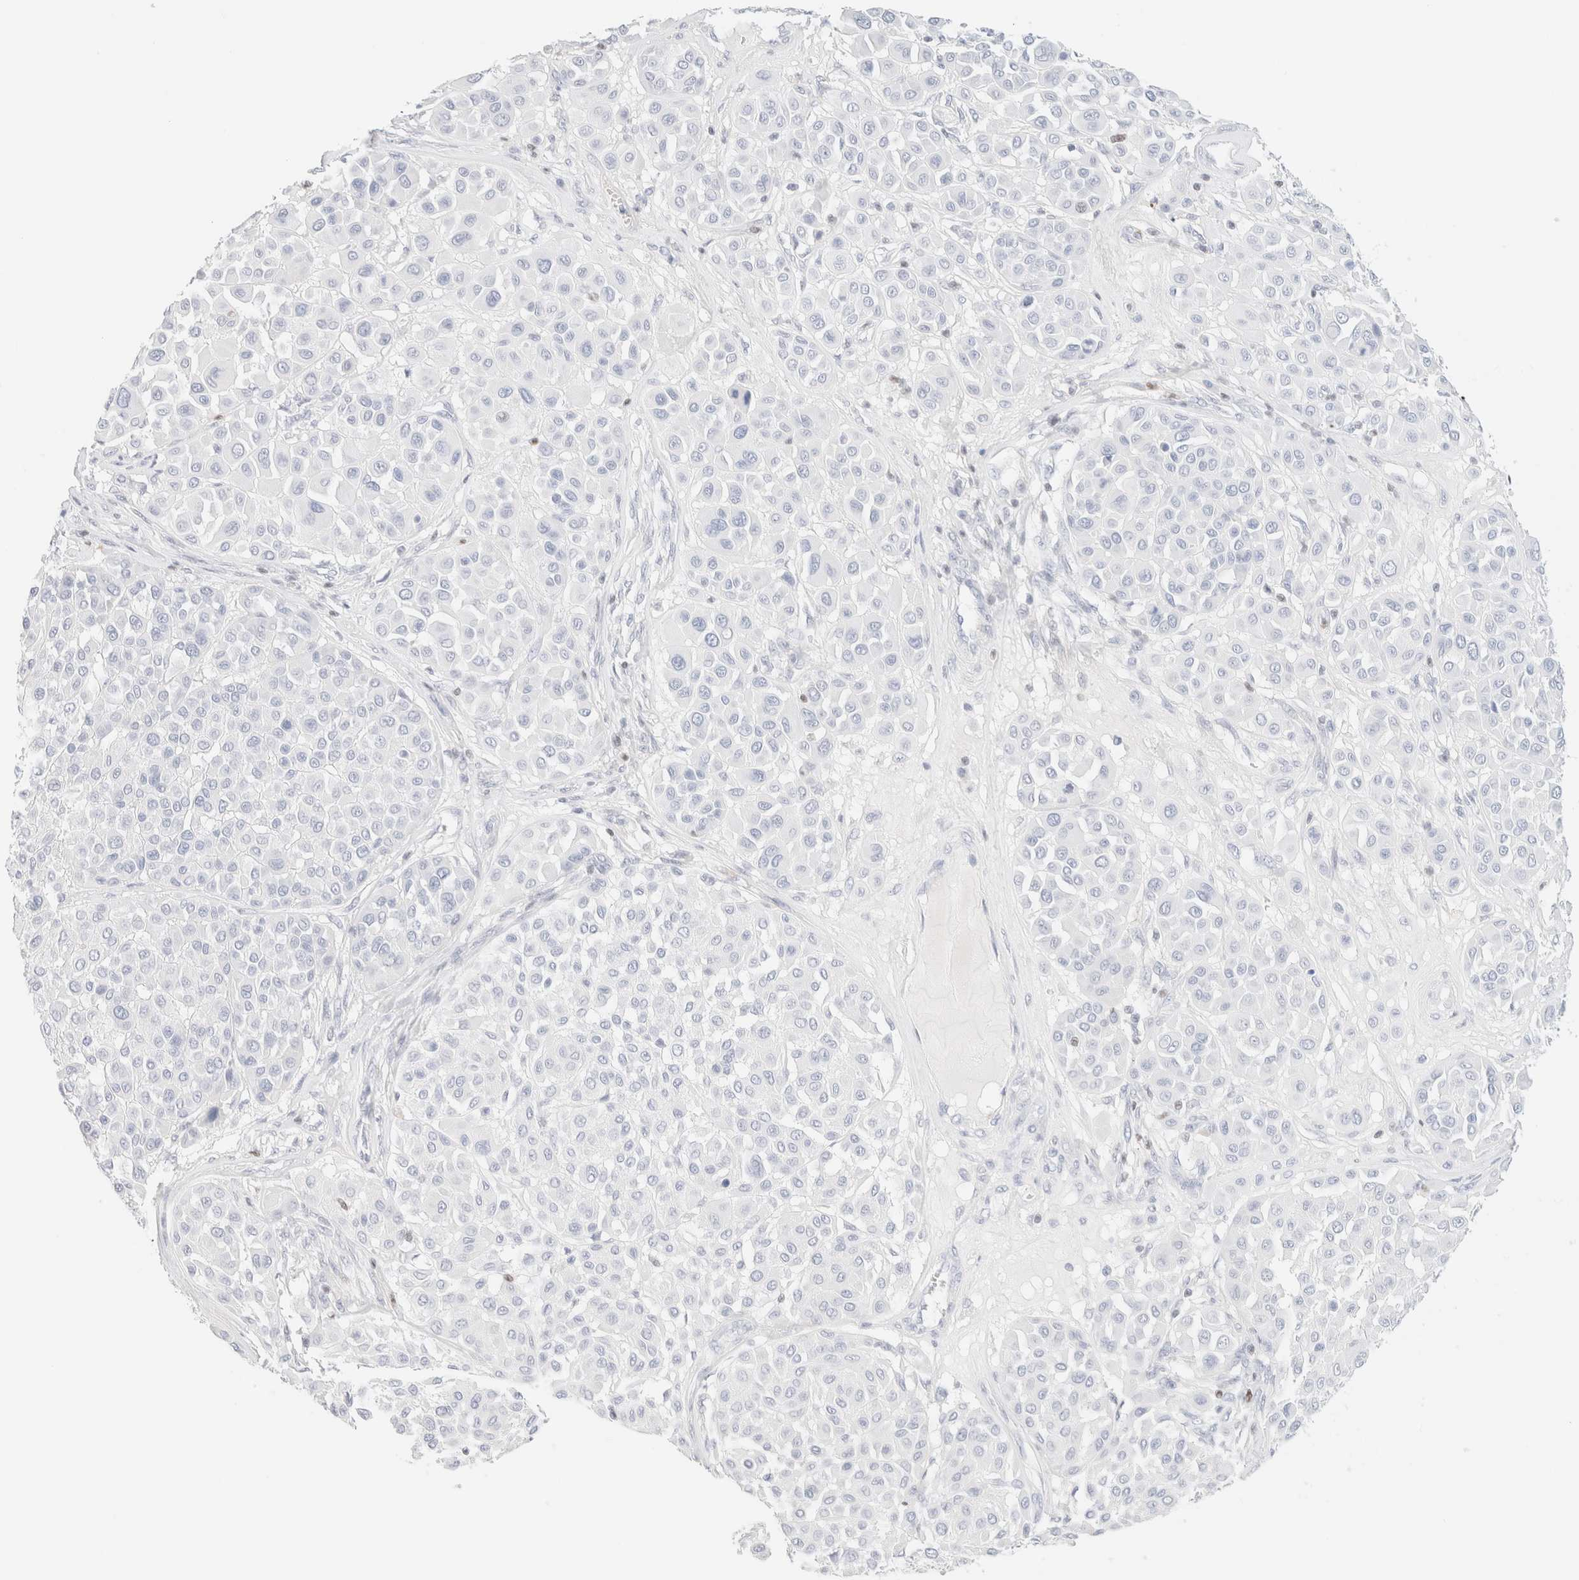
{"staining": {"intensity": "negative", "quantity": "none", "location": "none"}, "tissue": "melanoma", "cell_type": "Tumor cells", "image_type": "cancer", "snomed": [{"axis": "morphology", "description": "Malignant melanoma, Metastatic site"}, {"axis": "topography", "description": "Soft tissue"}], "caption": "Malignant melanoma (metastatic site) was stained to show a protein in brown. There is no significant positivity in tumor cells.", "gene": "IKZF3", "patient": {"sex": "male", "age": 41}}